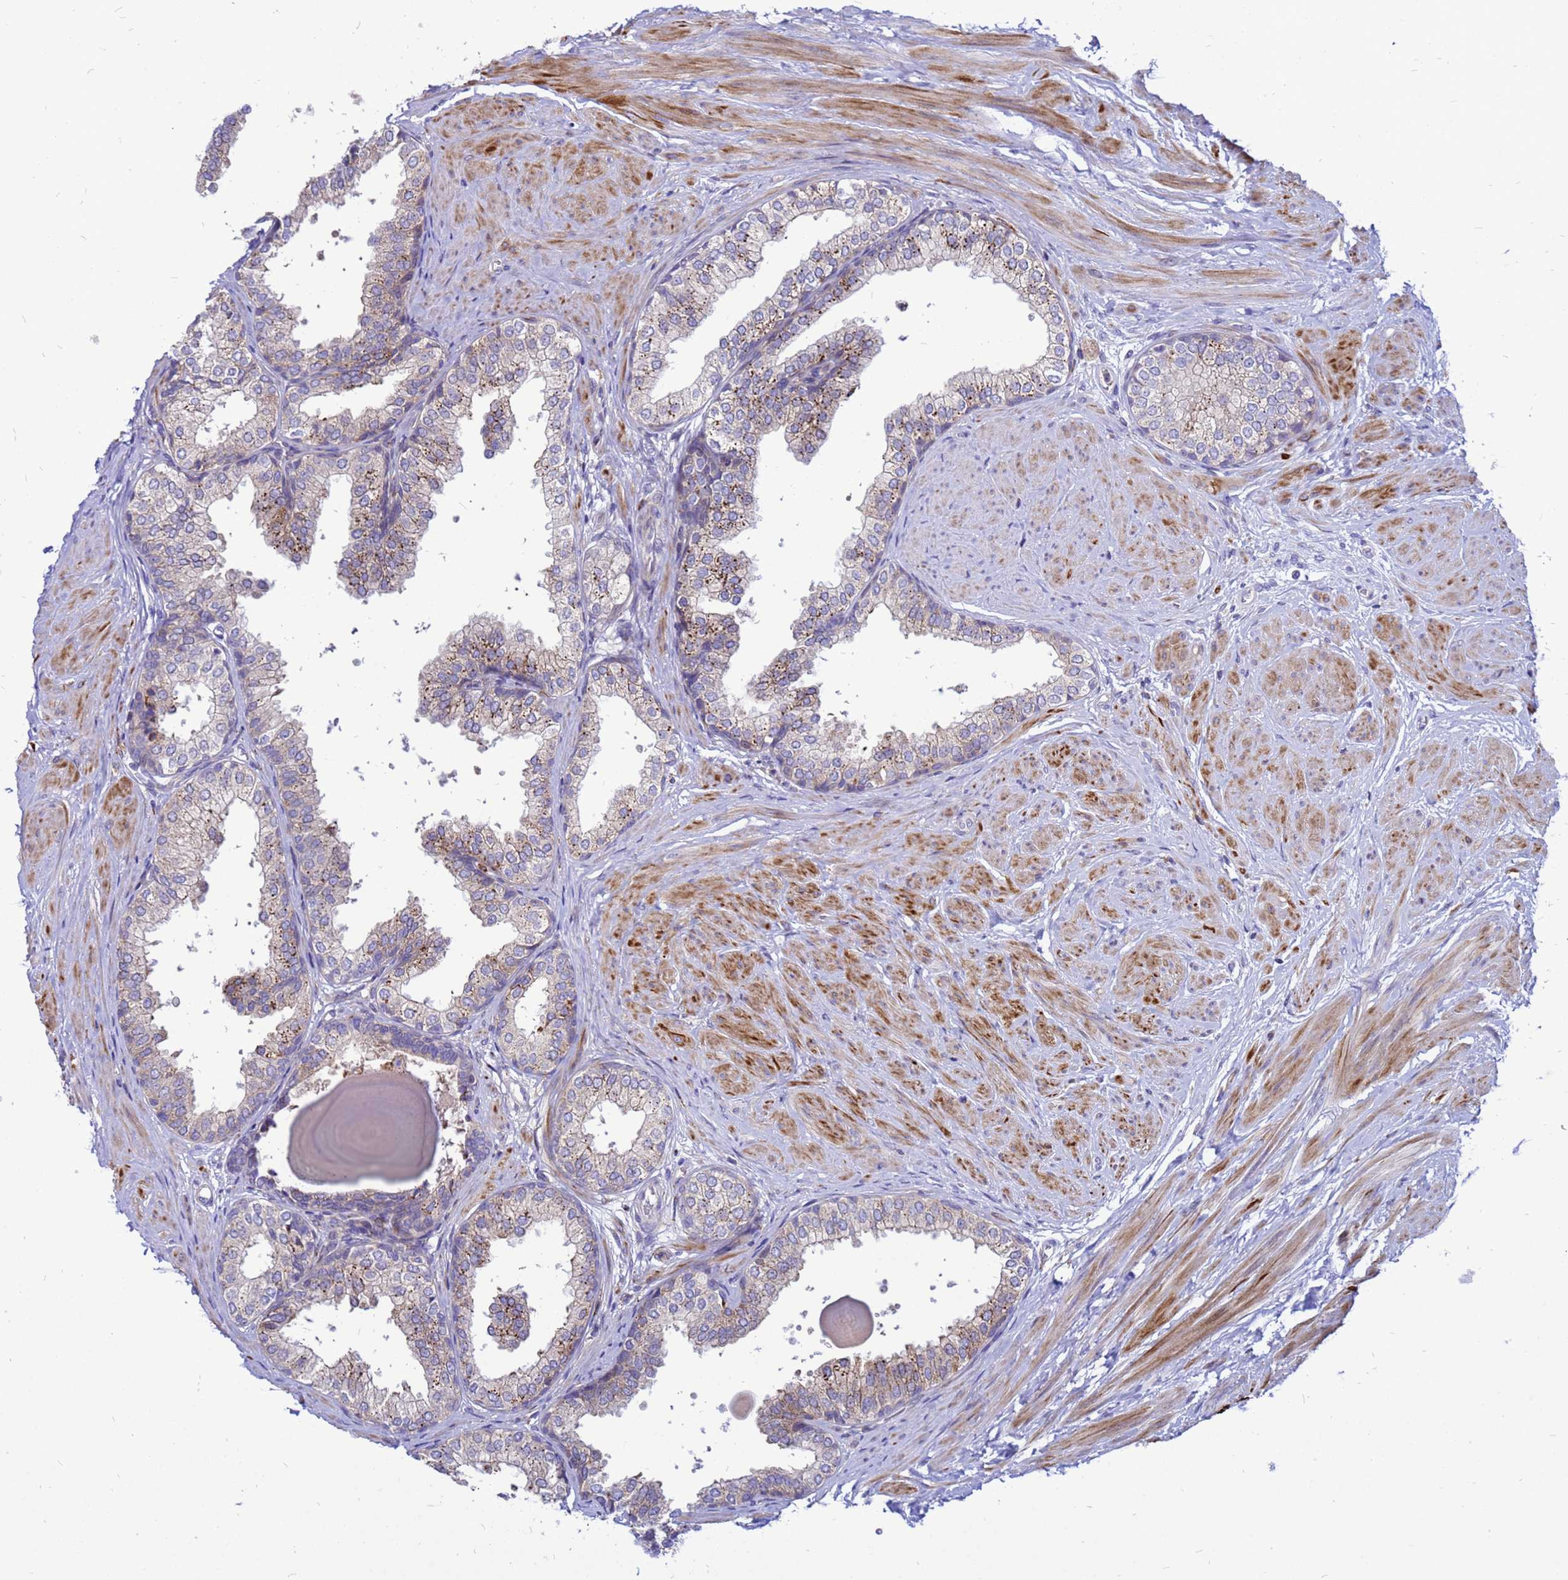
{"staining": {"intensity": "moderate", "quantity": "25%-75%", "location": "cytoplasmic/membranous"}, "tissue": "prostate", "cell_type": "Glandular cells", "image_type": "normal", "snomed": [{"axis": "morphology", "description": "Normal tissue, NOS"}, {"axis": "topography", "description": "Prostate"}], "caption": "Immunohistochemical staining of normal human prostate shows medium levels of moderate cytoplasmic/membranous expression in approximately 25%-75% of glandular cells.", "gene": "FHIP1A", "patient": {"sex": "male", "age": 48}}